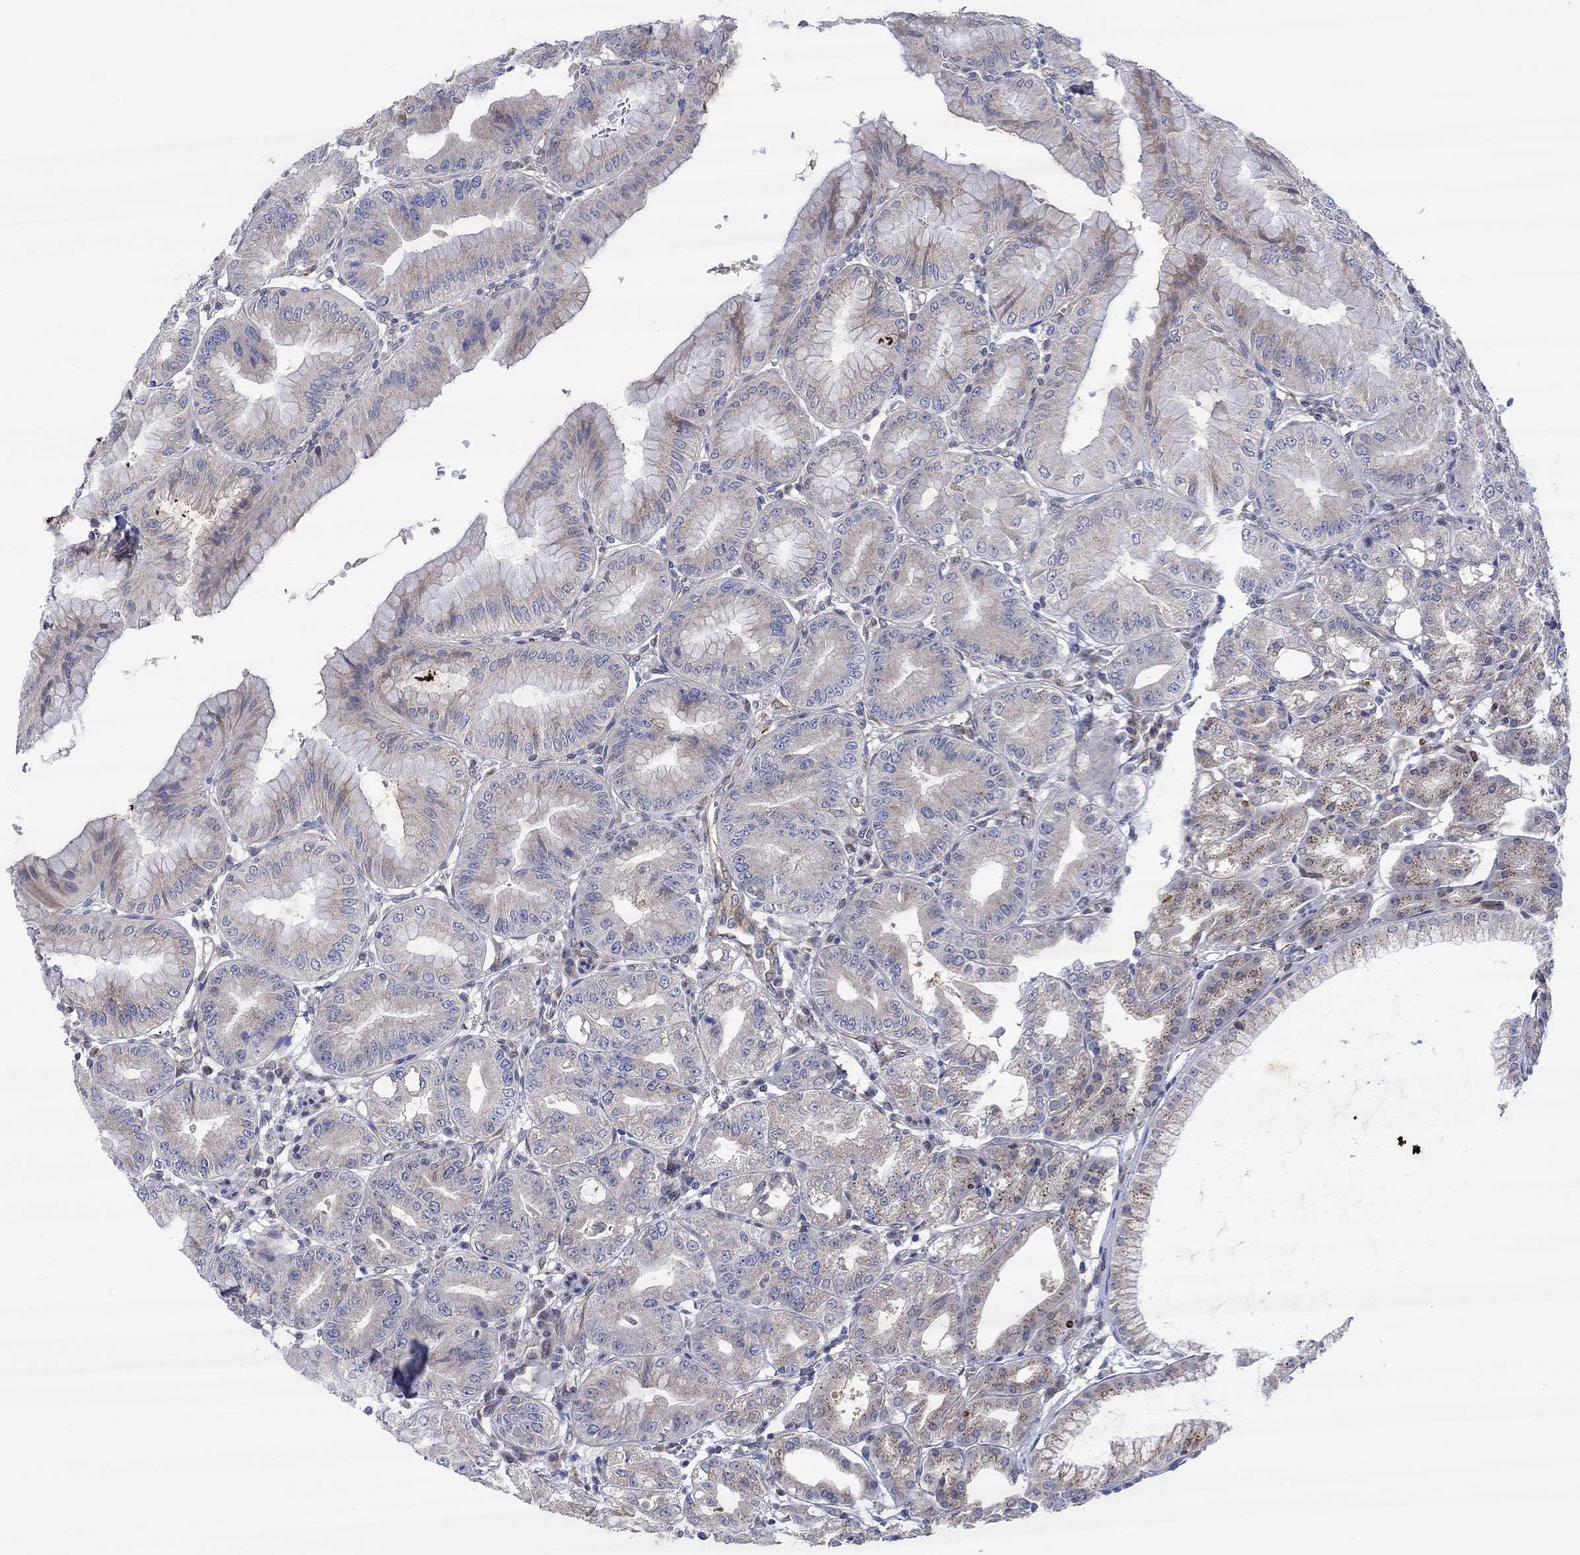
{"staining": {"intensity": "strong", "quantity": "<25%", "location": "cytoplasmic/membranous"}, "tissue": "stomach", "cell_type": "Glandular cells", "image_type": "normal", "snomed": [{"axis": "morphology", "description": "Normal tissue, NOS"}, {"axis": "topography", "description": "Stomach"}], "caption": "Brown immunohistochemical staining in unremarkable stomach demonstrates strong cytoplasmic/membranous expression in about <25% of glandular cells. The protein of interest is shown in brown color, while the nuclei are stained blue.", "gene": "CAMK1D", "patient": {"sex": "male", "age": 71}}